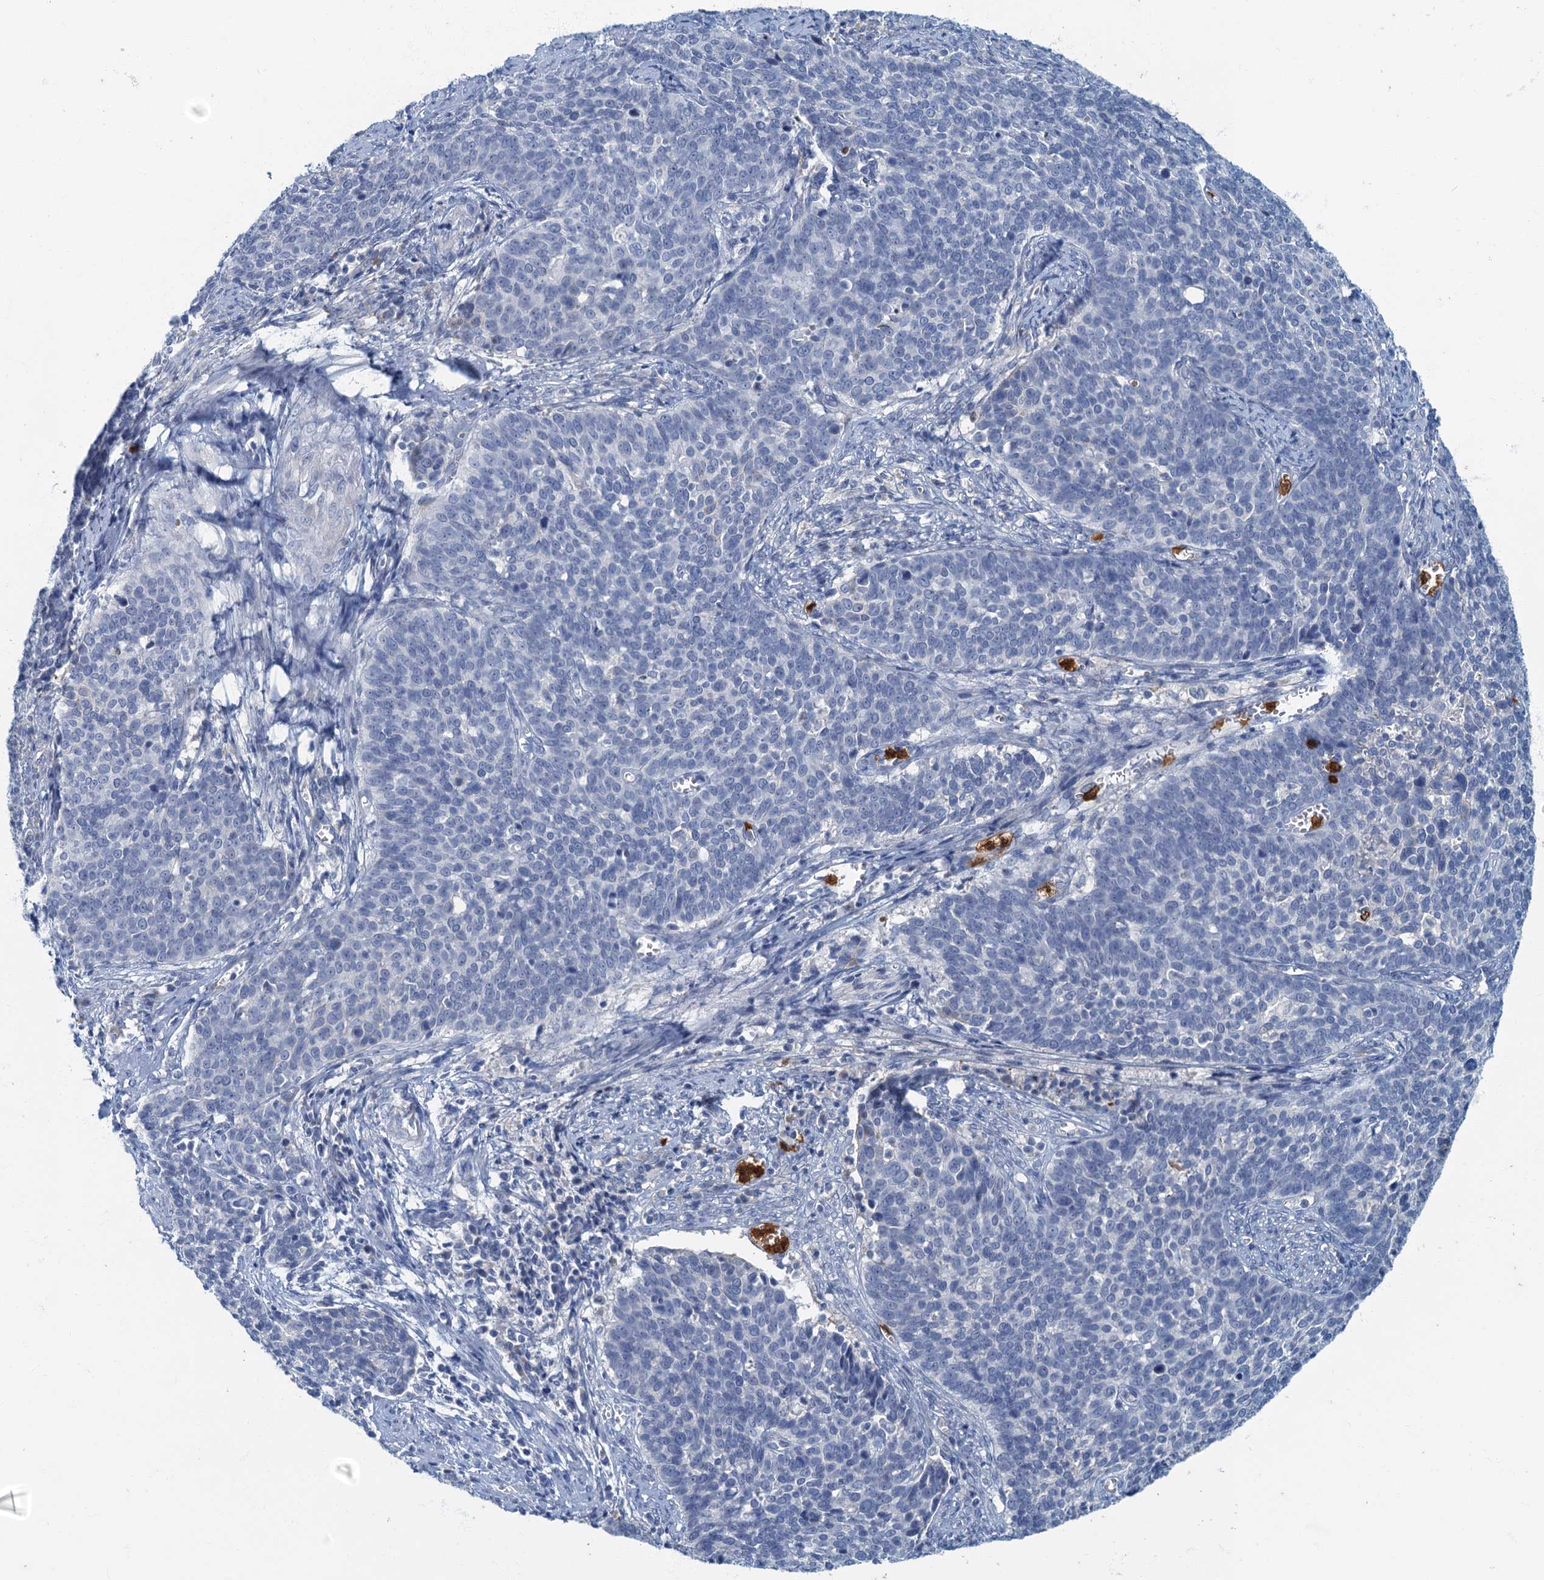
{"staining": {"intensity": "negative", "quantity": "none", "location": "none"}, "tissue": "cervical cancer", "cell_type": "Tumor cells", "image_type": "cancer", "snomed": [{"axis": "morphology", "description": "Squamous cell carcinoma, NOS"}, {"axis": "topography", "description": "Cervix"}], "caption": "DAB immunohistochemical staining of human squamous cell carcinoma (cervical) reveals no significant positivity in tumor cells.", "gene": "ANKDD1A", "patient": {"sex": "female", "age": 39}}